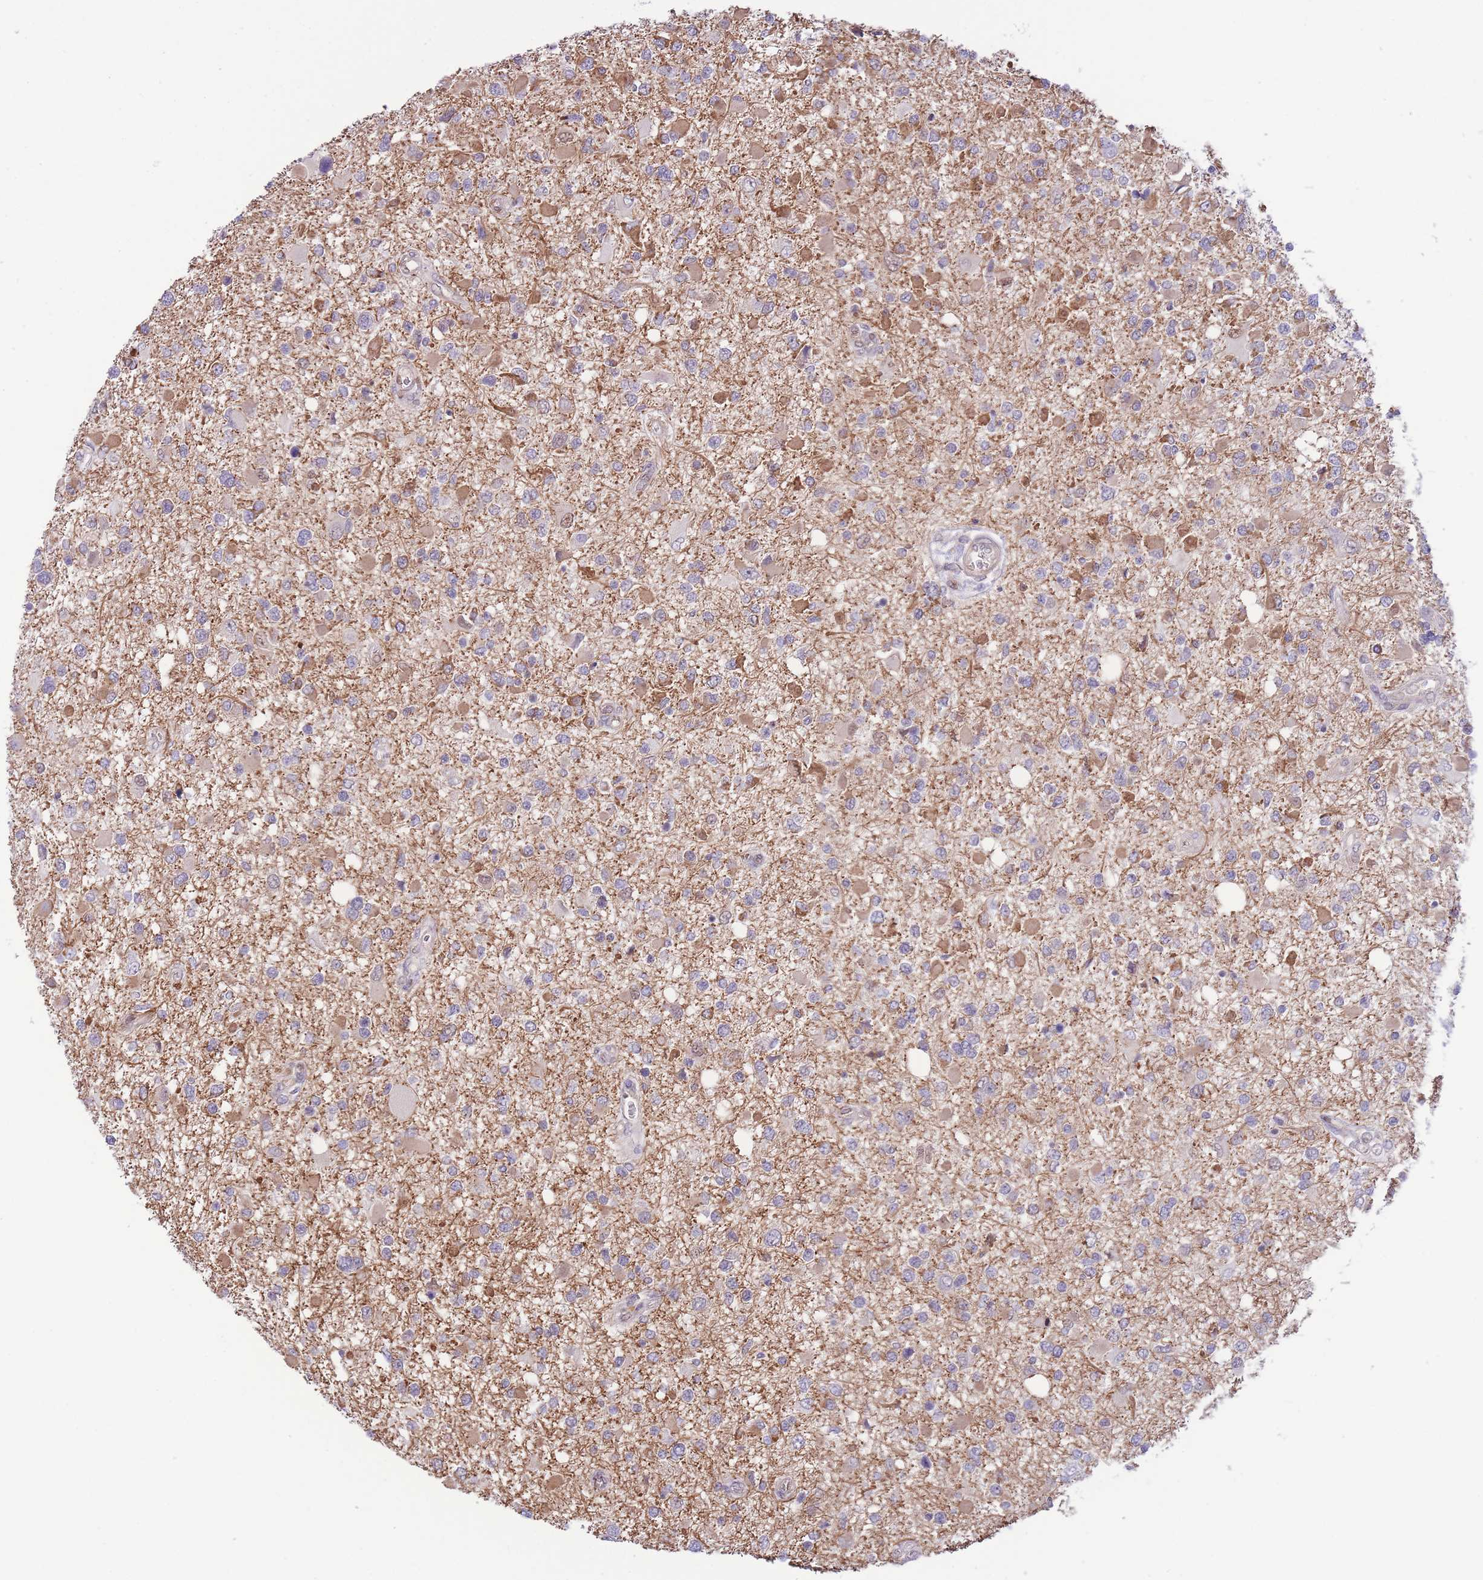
{"staining": {"intensity": "negative", "quantity": "none", "location": "none"}, "tissue": "glioma", "cell_type": "Tumor cells", "image_type": "cancer", "snomed": [{"axis": "morphology", "description": "Glioma, malignant, High grade"}, {"axis": "topography", "description": "Brain"}], "caption": "Immunohistochemistry of human high-grade glioma (malignant) demonstrates no staining in tumor cells. (Stains: DAB immunohistochemistry (IHC) with hematoxylin counter stain, Microscopy: brightfield microscopy at high magnification).", "gene": "C9orf152", "patient": {"sex": "male", "age": 53}}